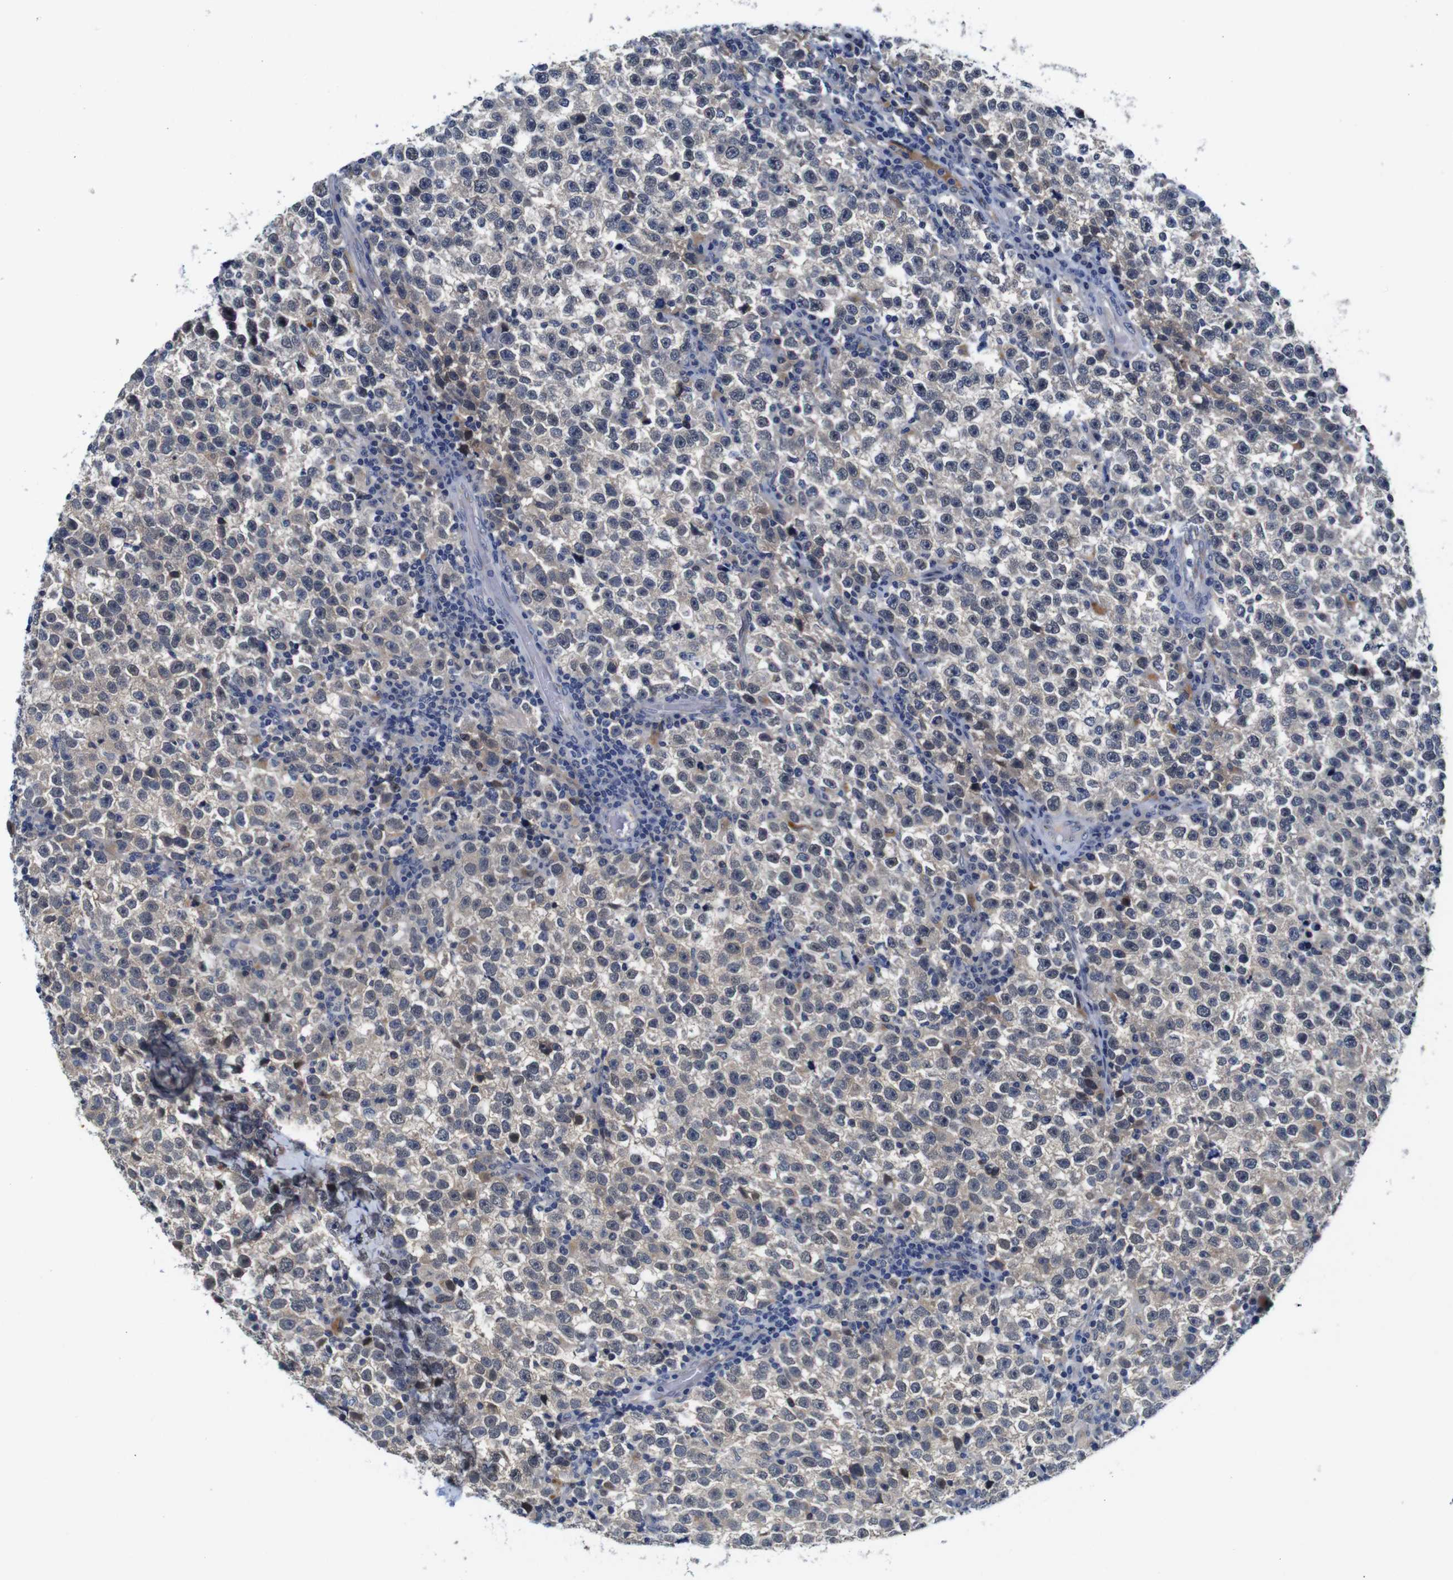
{"staining": {"intensity": "weak", "quantity": "25%-75%", "location": "cytoplasmic/membranous"}, "tissue": "testis cancer", "cell_type": "Tumor cells", "image_type": "cancer", "snomed": [{"axis": "morphology", "description": "Seminoma, NOS"}, {"axis": "topography", "description": "Testis"}], "caption": "Protein expression analysis of testis cancer (seminoma) demonstrates weak cytoplasmic/membranous positivity in approximately 25%-75% of tumor cells. (DAB = brown stain, brightfield microscopy at high magnification).", "gene": "FURIN", "patient": {"sex": "male", "age": 43}}